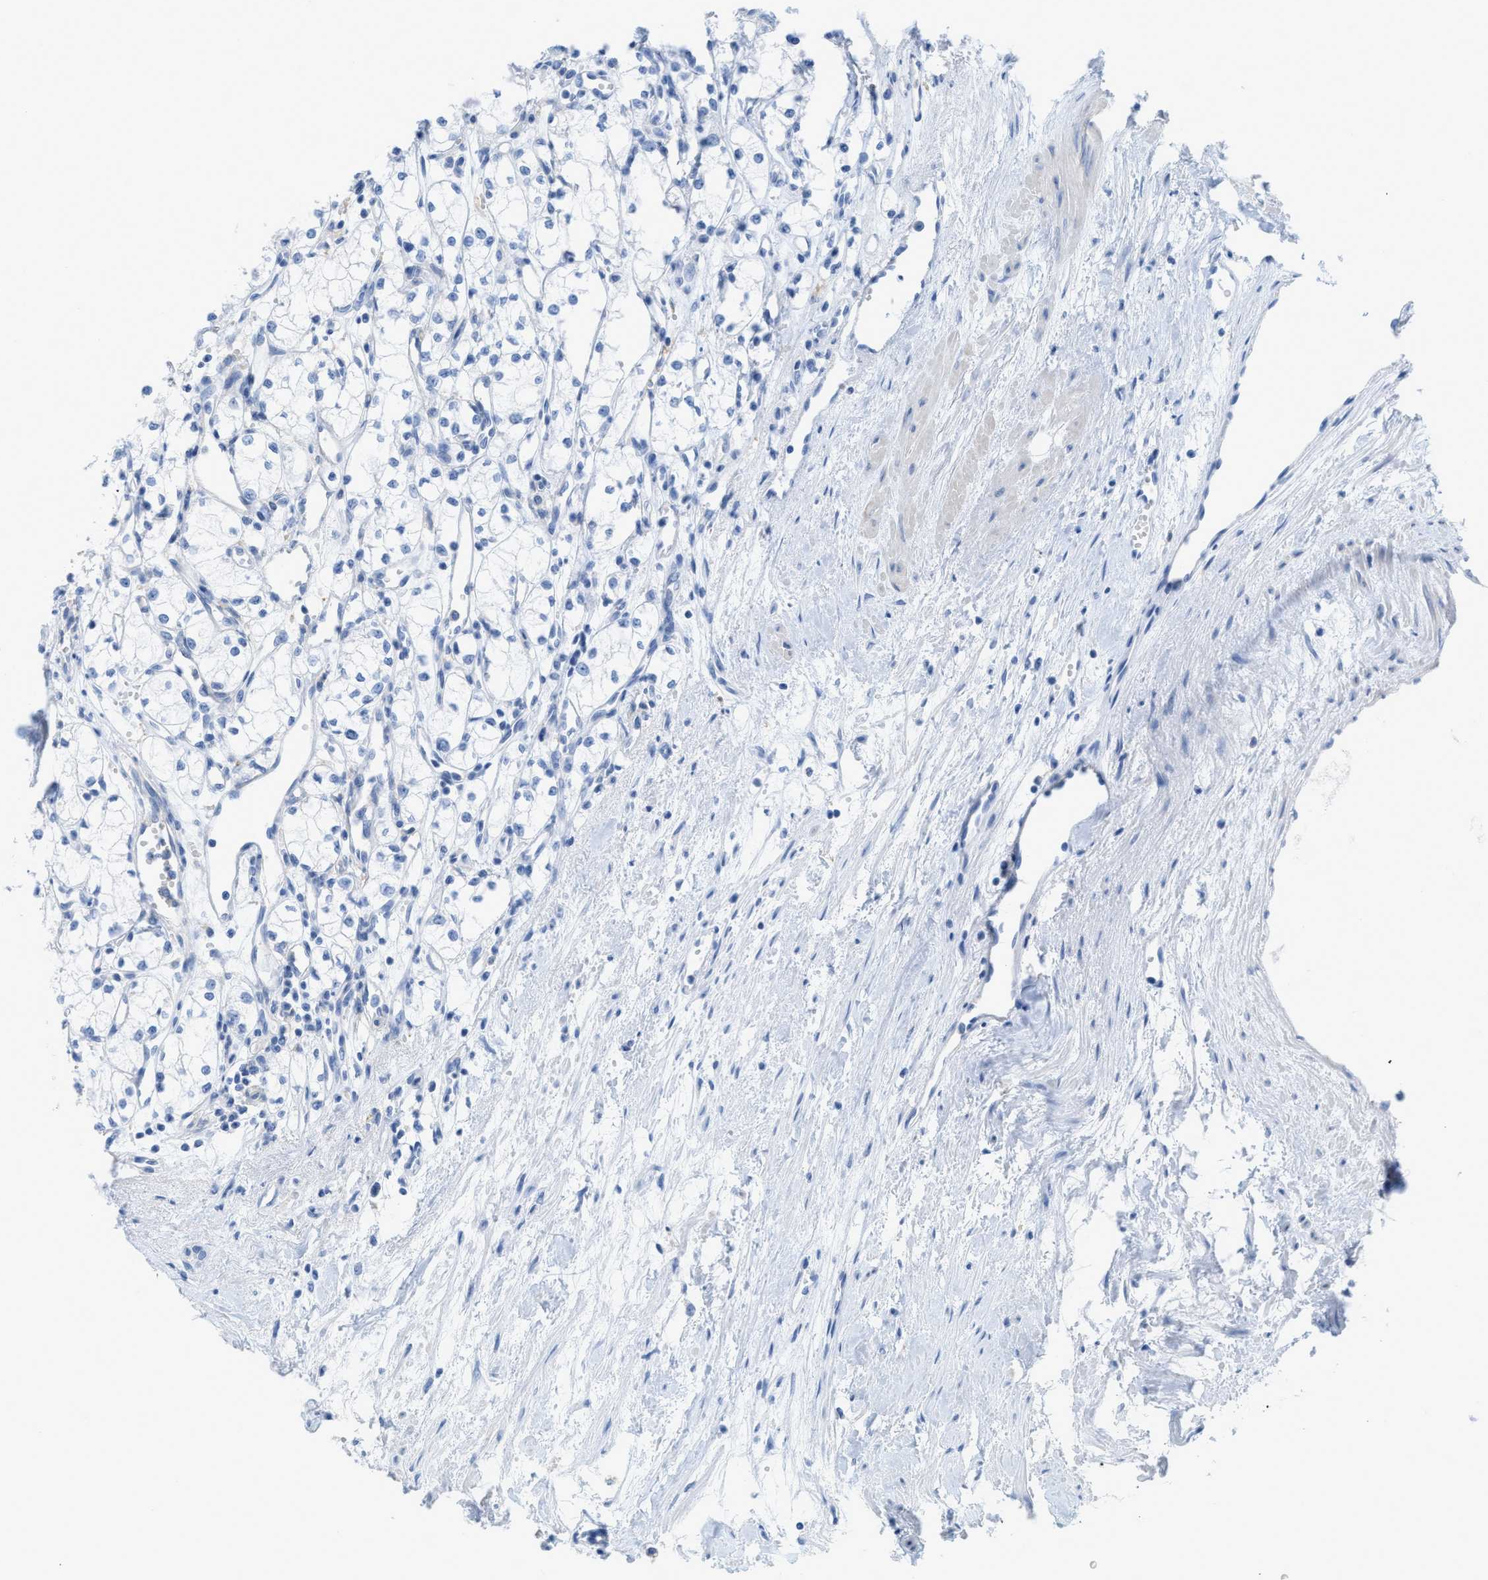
{"staining": {"intensity": "negative", "quantity": "none", "location": "none"}, "tissue": "renal cancer", "cell_type": "Tumor cells", "image_type": "cancer", "snomed": [{"axis": "morphology", "description": "Adenocarcinoma, NOS"}, {"axis": "topography", "description": "Kidney"}], "caption": "Protein analysis of adenocarcinoma (renal) displays no significant staining in tumor cells. (DAB immunohistochemistry (IHC) visualized using brightfield microscopy, high magnification).", "gene": "SLC3A2", "patient": {"sex": "male", "age": 59}}